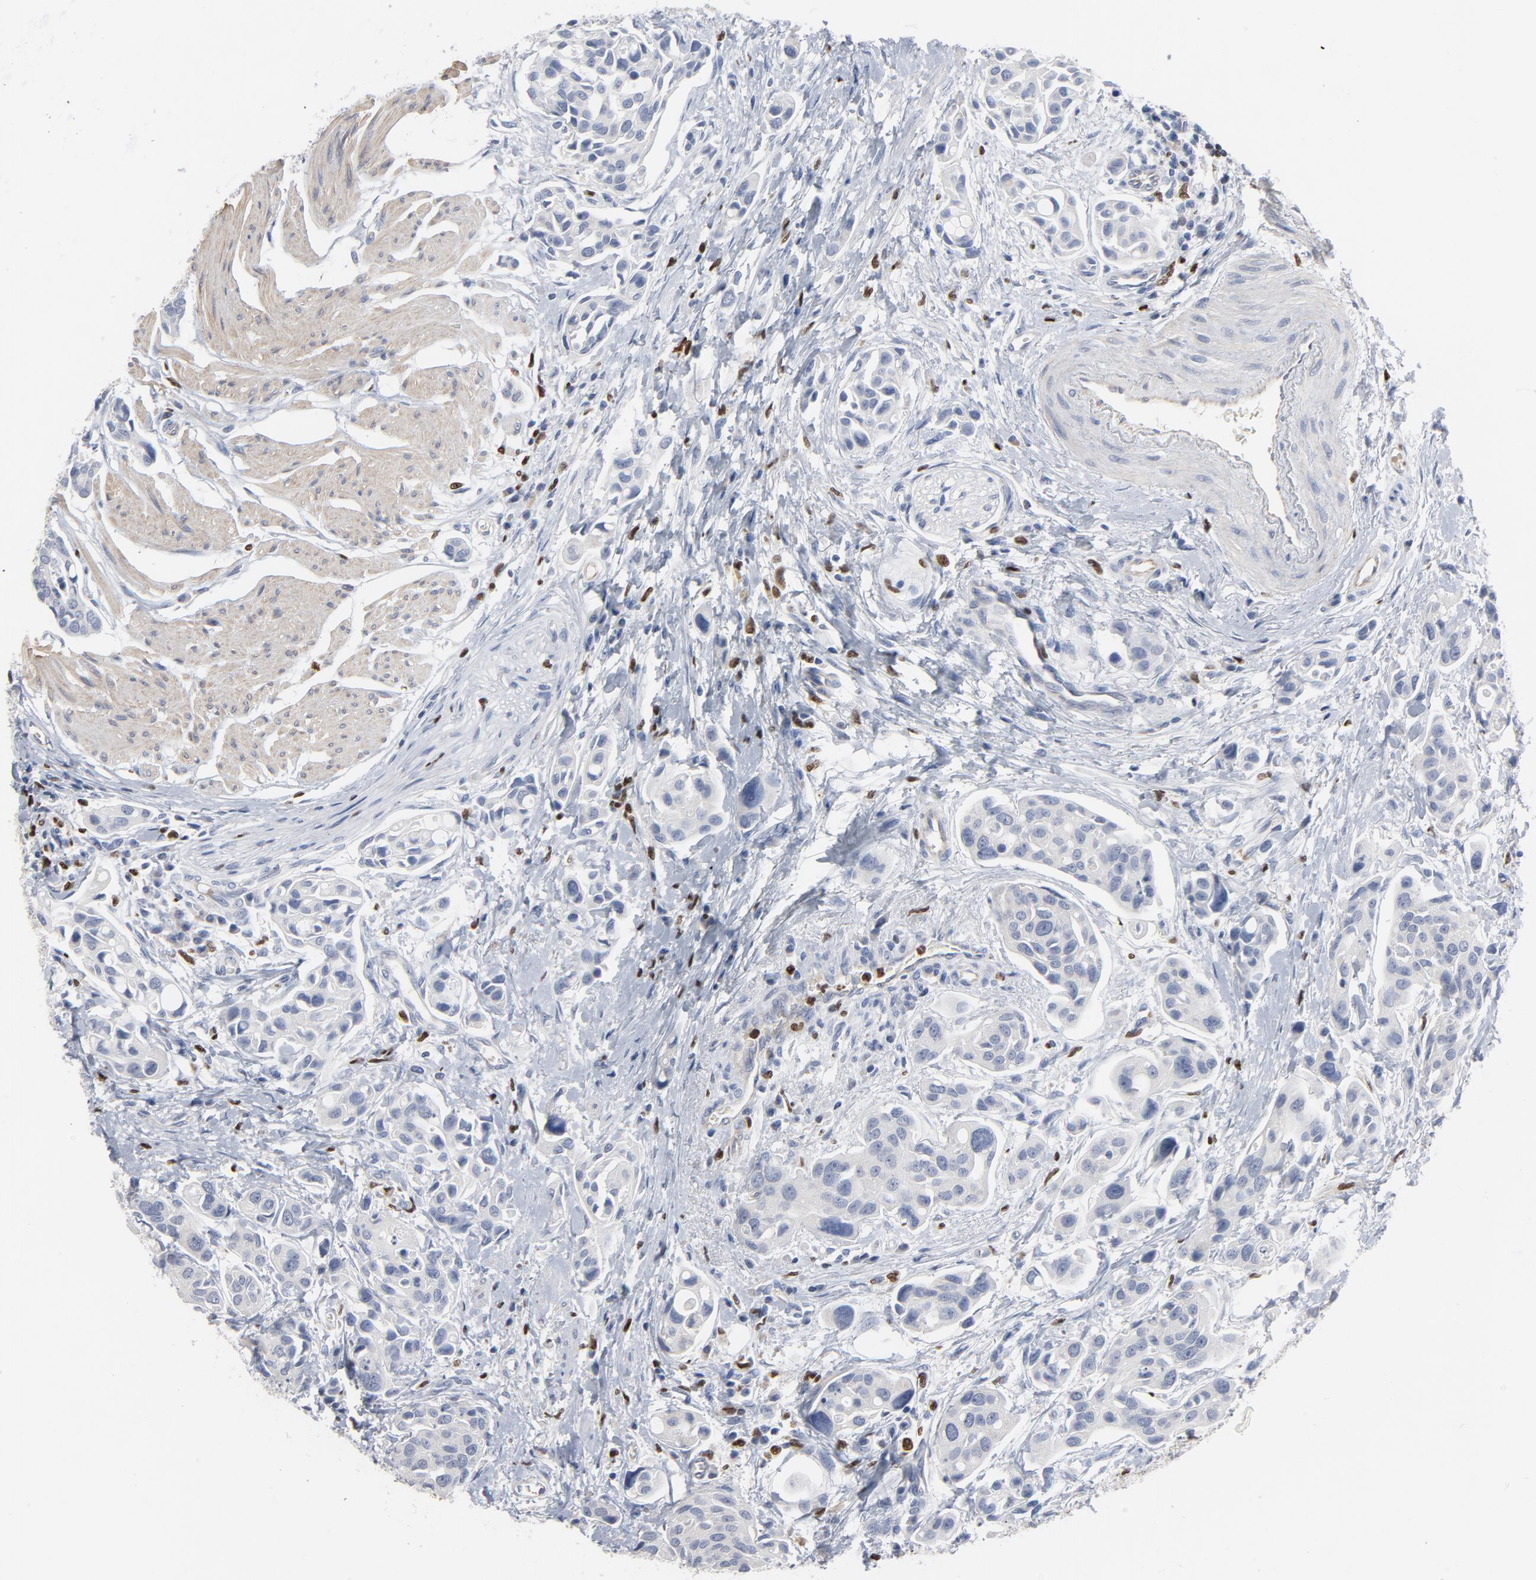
{"staining": {"intensity": "negative", "quantity": "none", "location": "none"}, "tissue": "urothelial cancer", "cell_type": "Tumor cells", "image_type": "cancer", "snomed": [{"axis": "morphology", "description": "Urothelial carcinoma, High grade"}, {"axis": "topography", "description": "Urinary bladder"}], "caption": "Immunohistochemistry micrograph of neoplastic tissue: human urothelial carcinoma (high-grade) stained with DAB exhibits no significant protein expression in tumor cells.", "gene": "SPI1", "patient": {"sex": "male", "age": 78}}